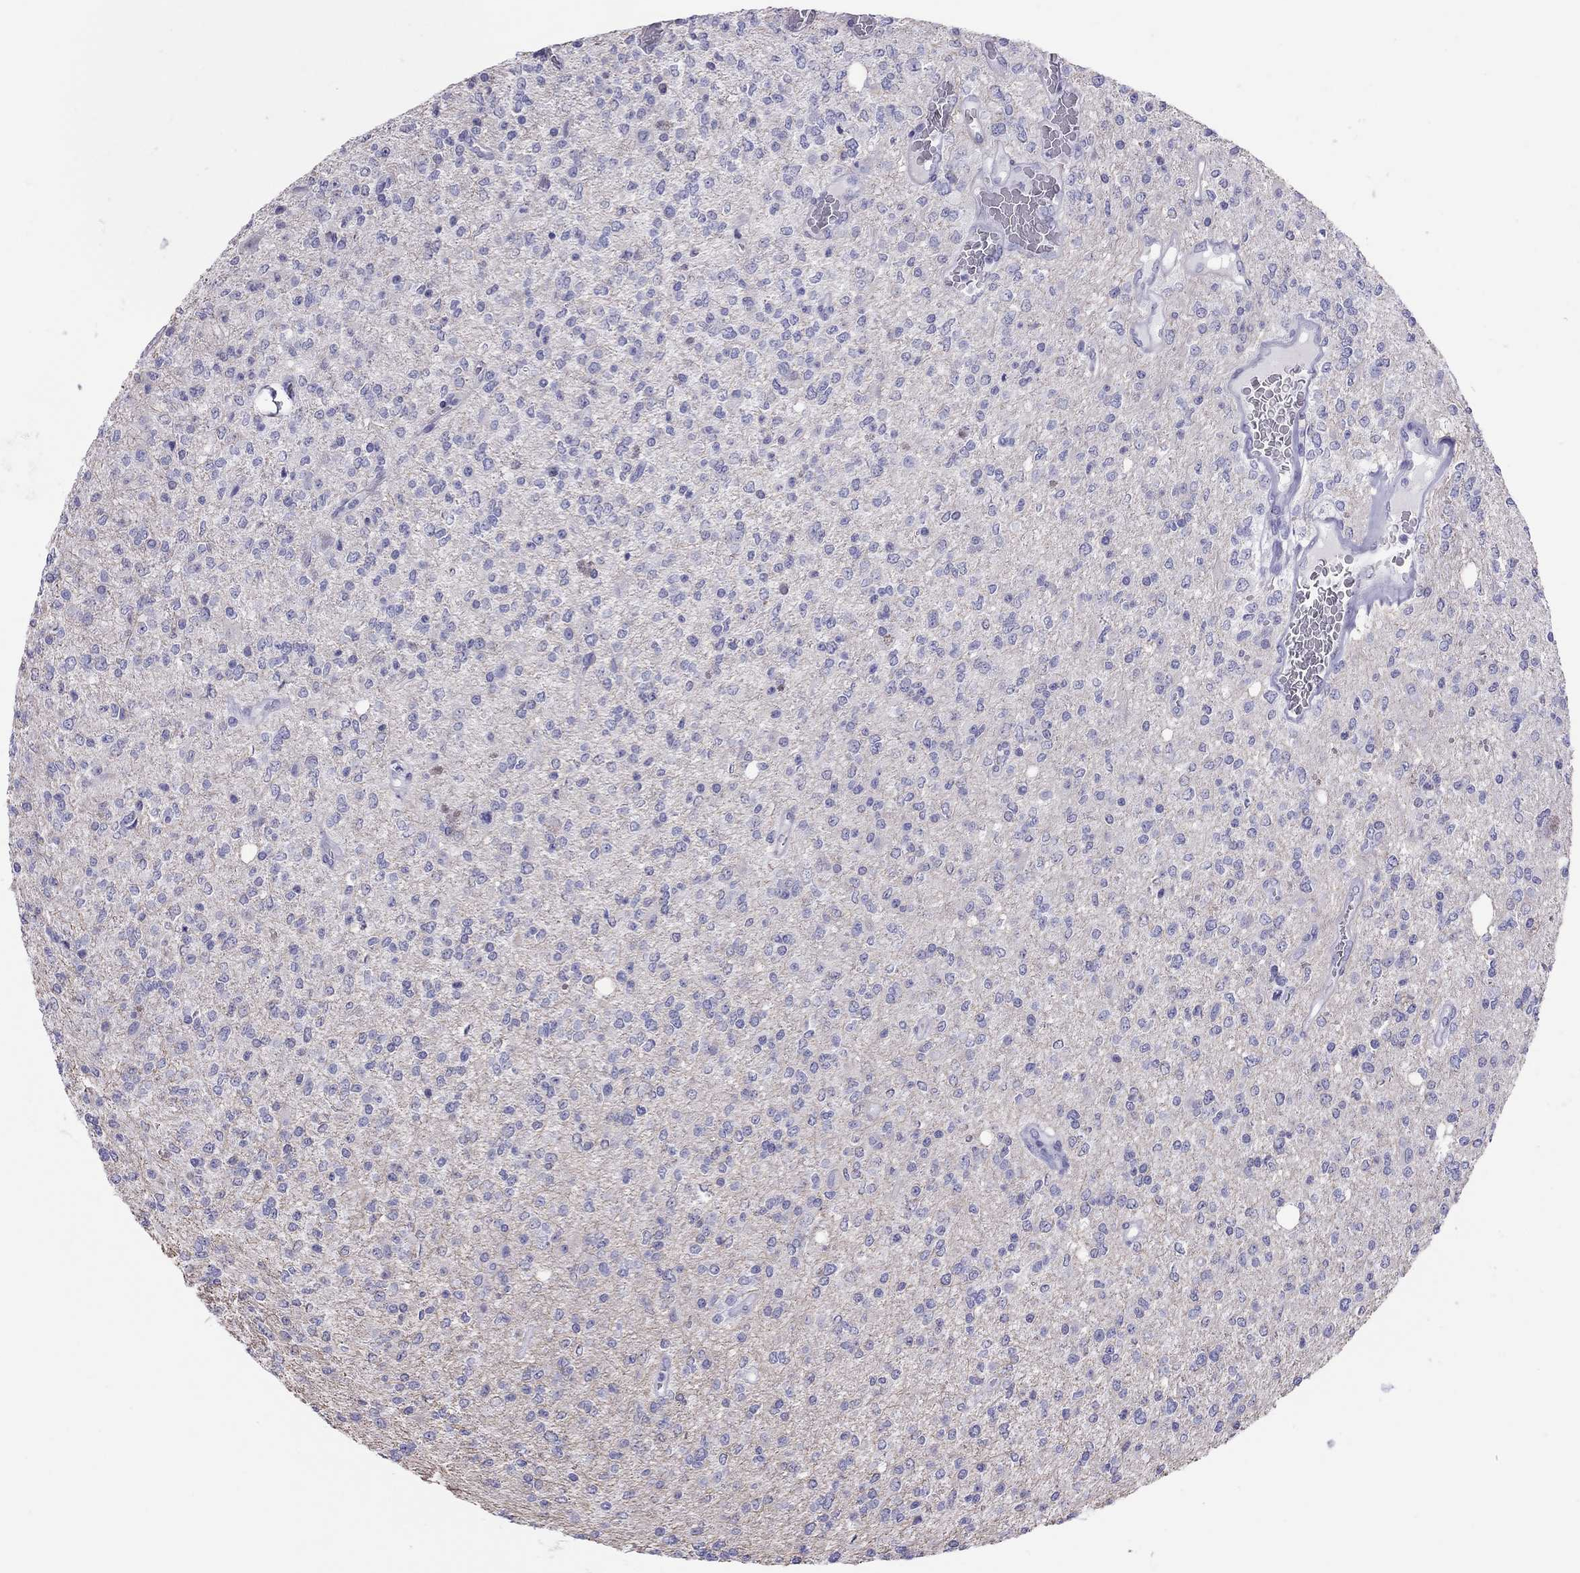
{"staining": {"intensity": "negative", "quantity": "none", "location": "none"}, "tissue": "glioma", "cell_type": "Tumor cells", "image_type": "cancer", "snomed": [{"axis": "morphology", "description": "Glioma, malignant, Low grade"}, {"axis": "topography", "description": "Brain"}], "caption": "Immunohistochemistry (IHC) photomicrograph of human glioma stained for a protein (brown), which shows no positivity in tumor cells. Nuclei are stained in blue.", "gene": "STAG3", "patient": {"sex": "male", "age": 67}}